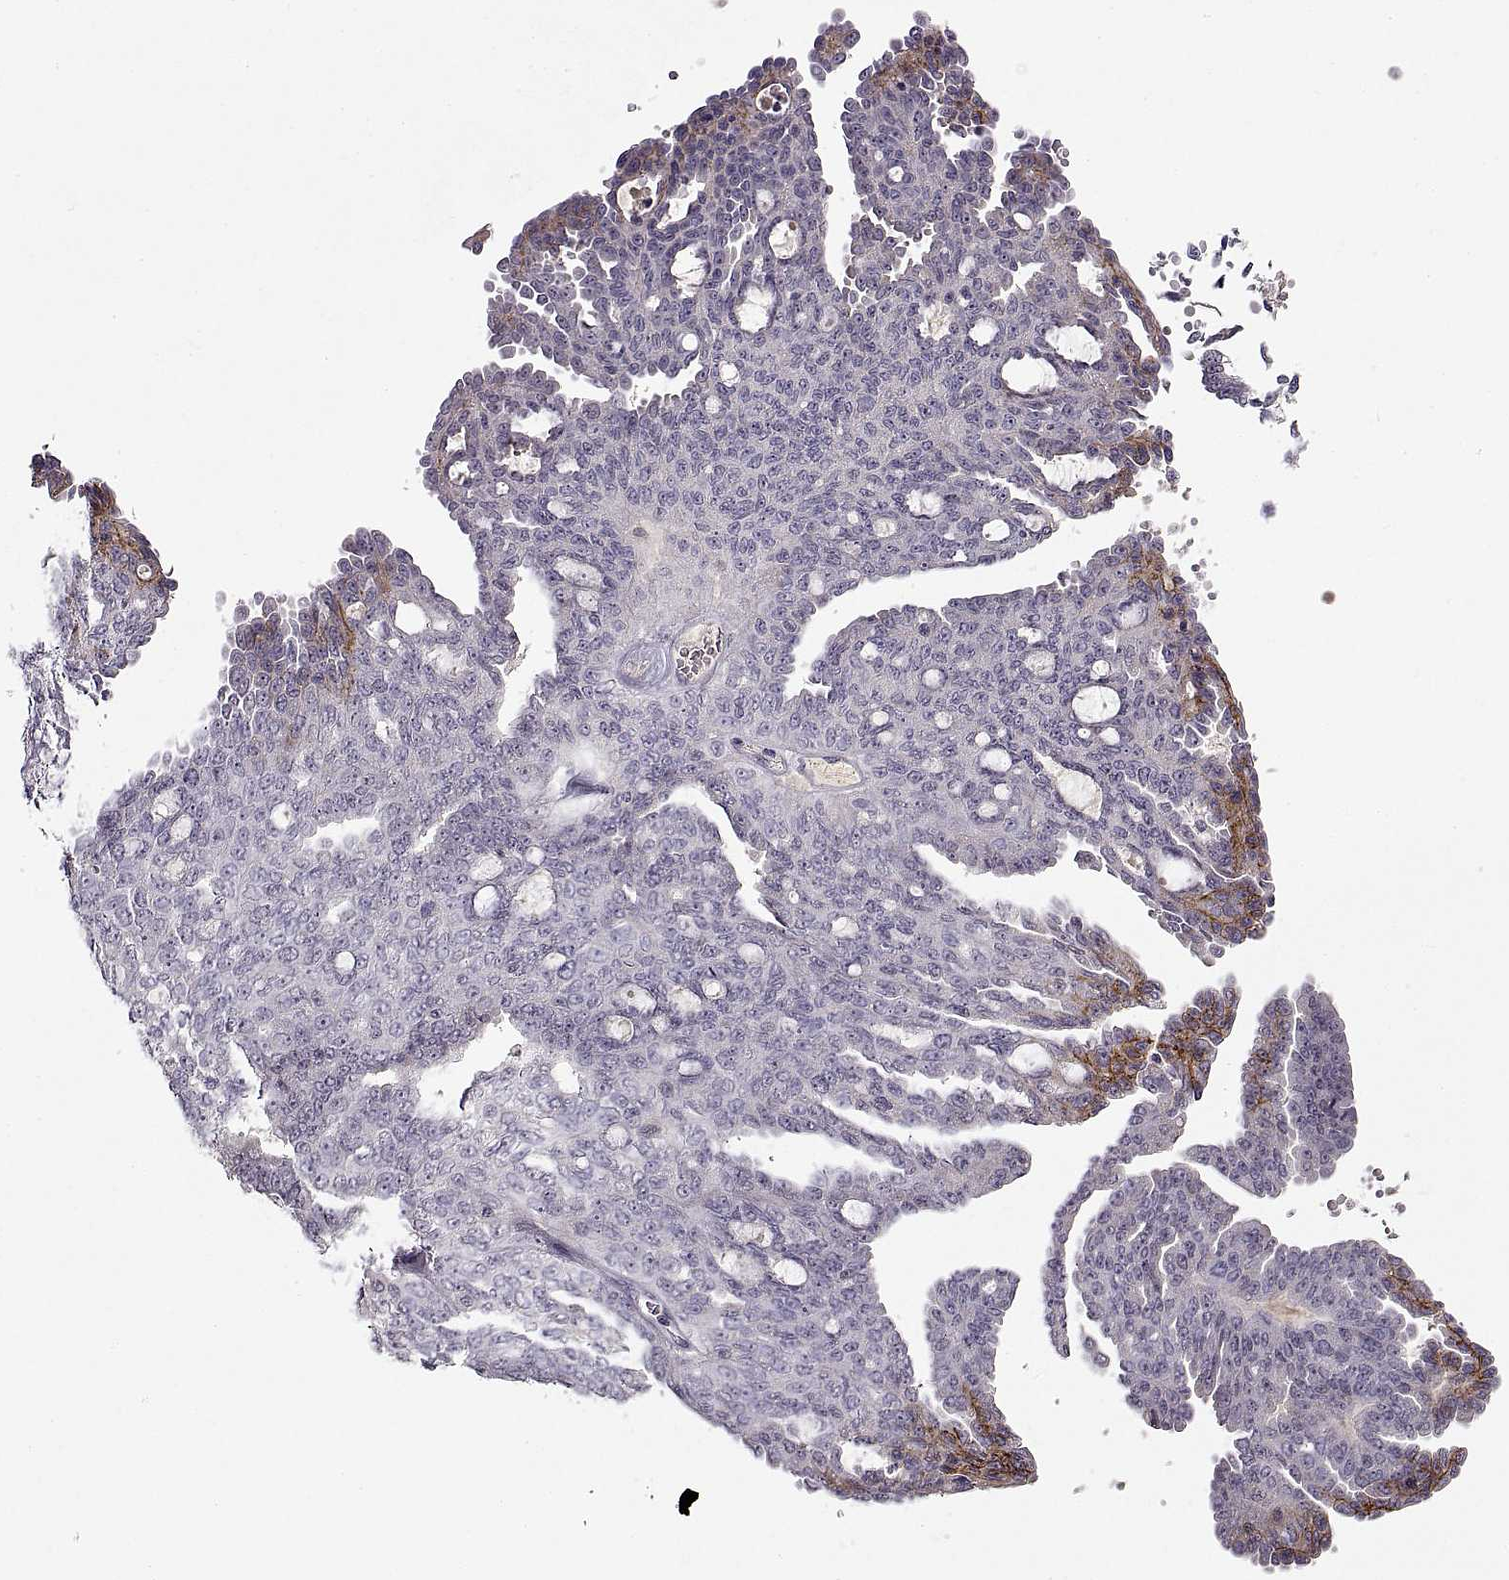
{"staining": {"intensity": "negative", "quantity": "none", "location": "none"}, "tissue": "ovarian cancer", "cell_type": "Tumor cells", "image_type": "cancer", "snomed": [{"axis": "morphology", "description": "Cystadenocarcinoma, serous, NOS"}, {"axis": "topography", "description": "Ovary"}], "caption": "DAB (3,3'-diaminobenzidine) immunohistochemical staining of ovarian serous cystadenocarcinoma shows no significant staining in tumor cells.", "gene": "ADAM11", "patient": {"sex": "female", "age": 71}}